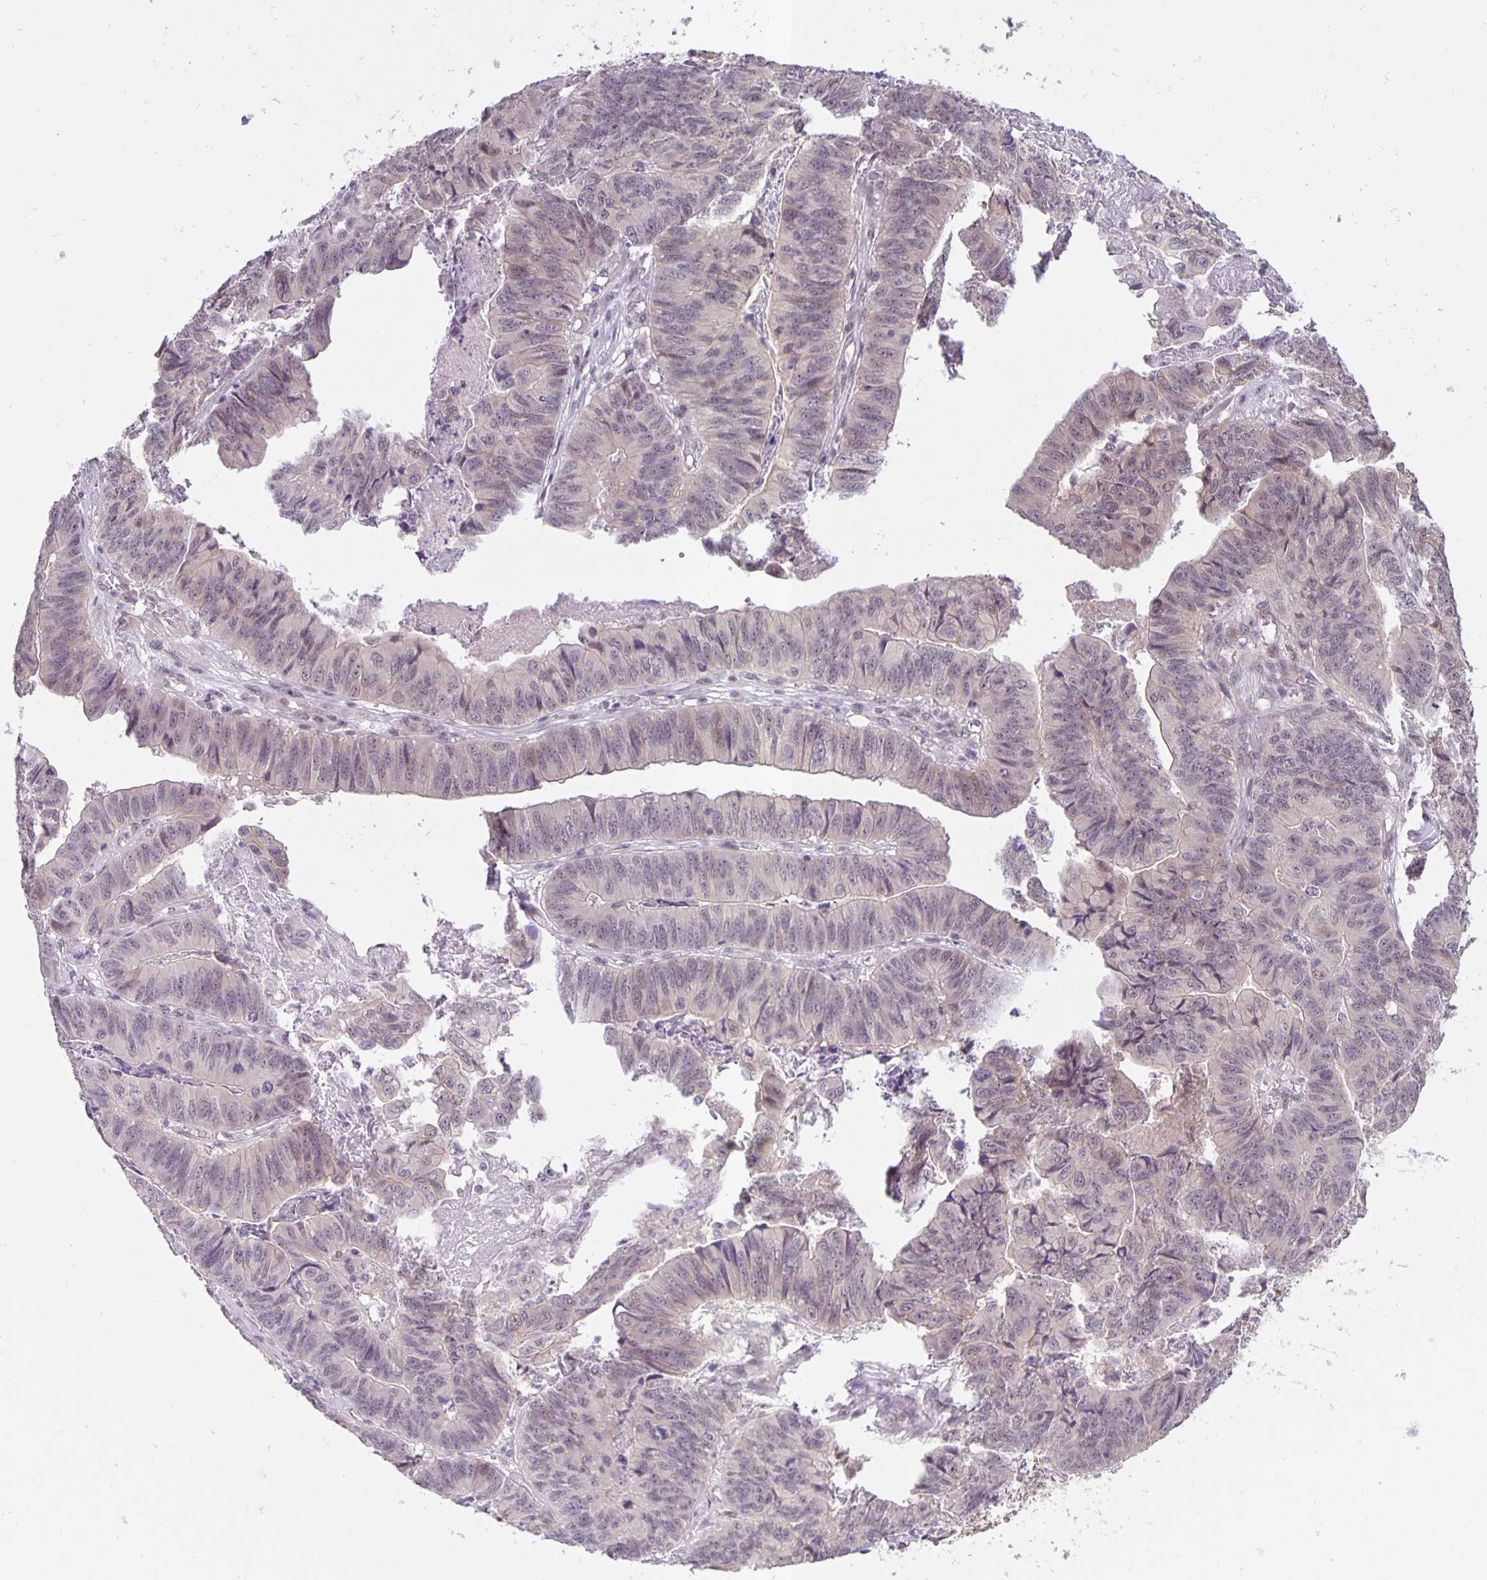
{"staining": {"intensity": "negative", "quantity": "none", "location": "none"}, "tissue": "stomach cancer", "cell_type": "Tumor cells", "image_type": "cancer", "snomed": [{"axis": "morphology", "description": "Adenocarcinoma, NOS"}, {"axis": "topography", "description": "Stomach, lower"}], "caption": "Immunohistochemistry histopathology image of neoplastic tissue: adenocarcinoma (stomach) stained with DAB demonstrates no significant protein expression in tumor cells.", "gene": "ARVCF", "patient": {"sex": "male", "age": 77}}